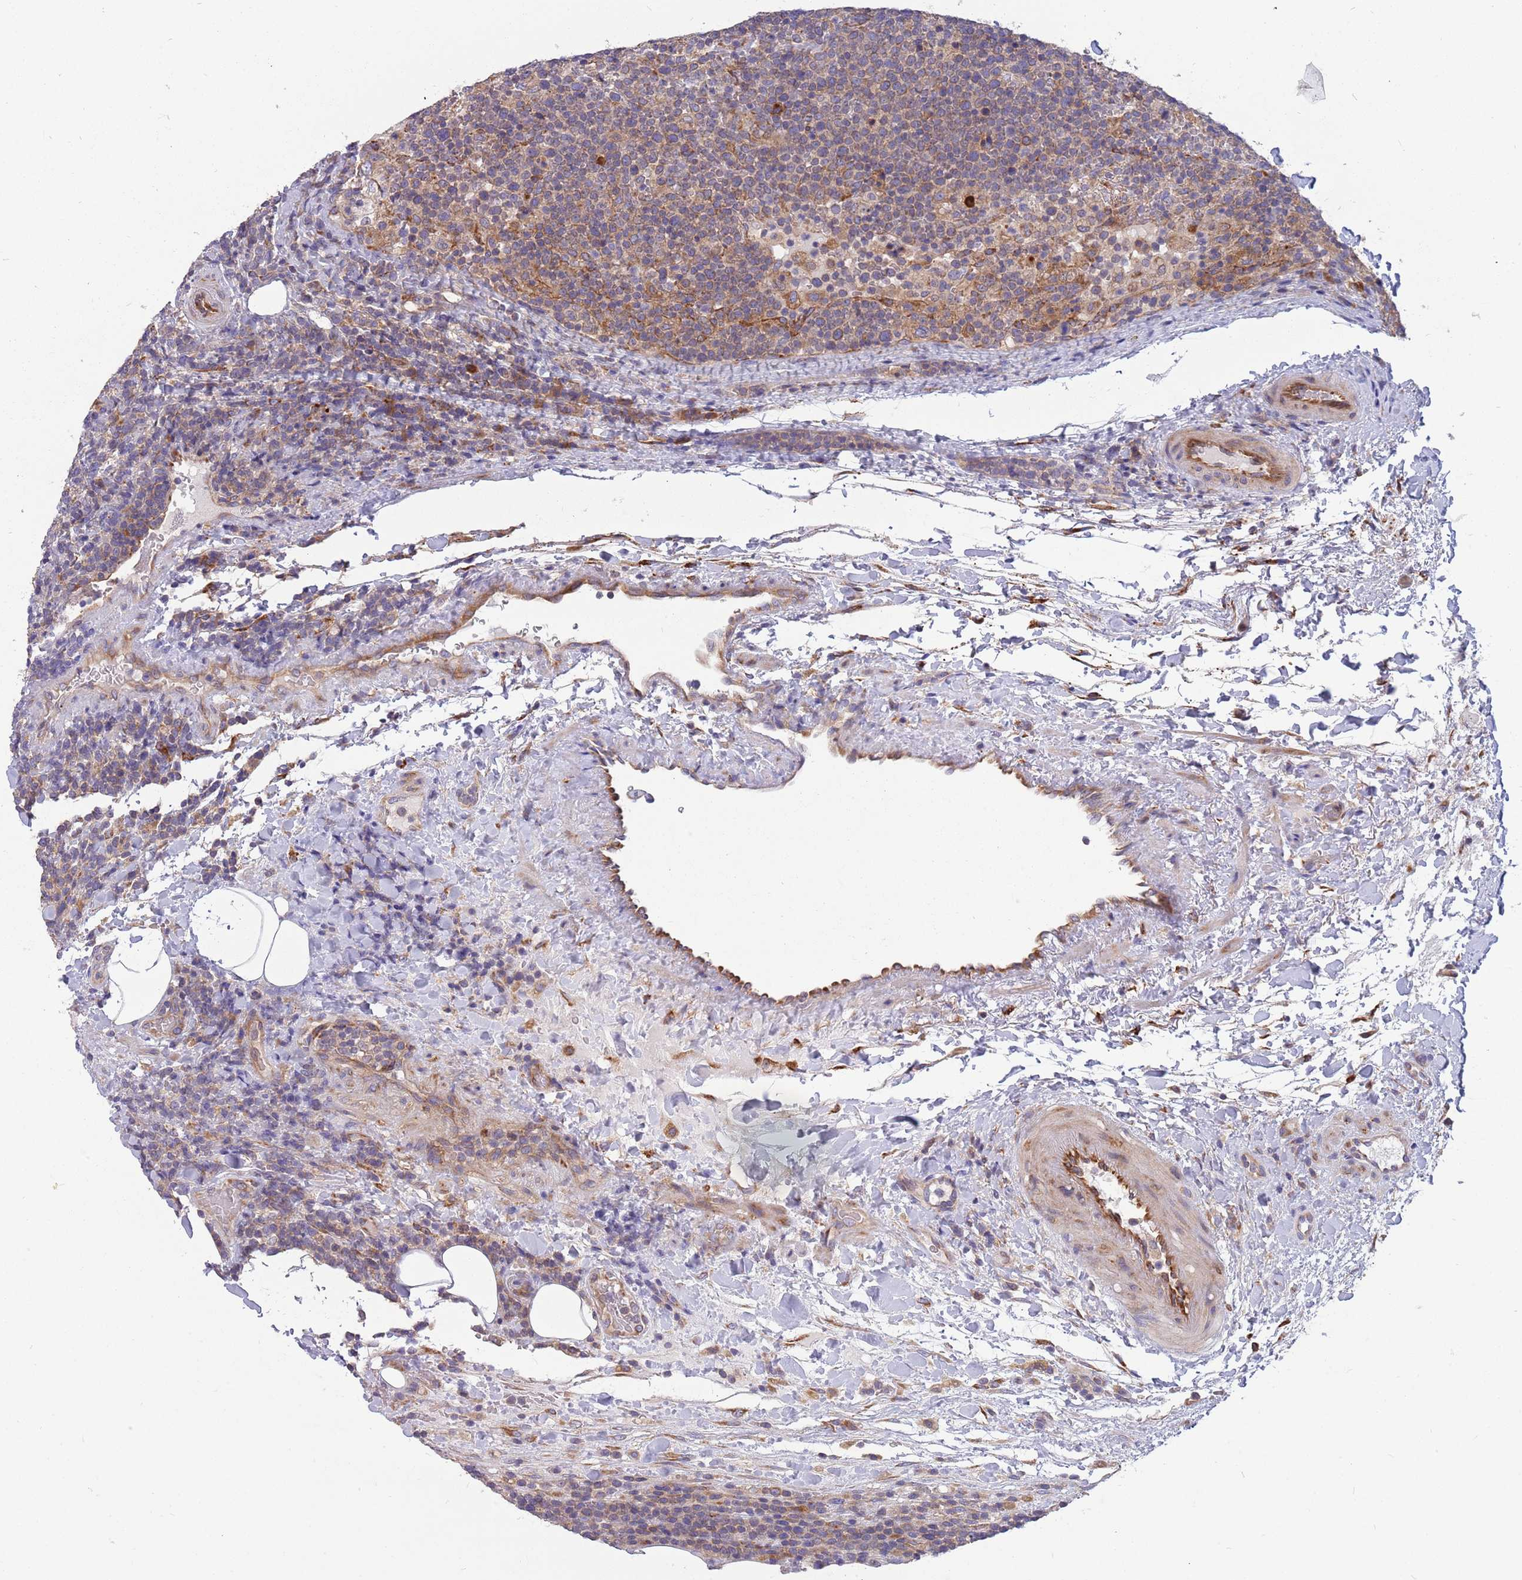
{"staining": {"intensity": "weak", "quantity": "<25%", "location": "cytoplasmic/membranous"}, "tissue": "lymphoma", "cell_type": "Tumor cells", "image_type": "cancer", "snomed": [{"axis": "morphology", "description": "Malignant lymphoma, non-Hodgkin's type, High grade"}, {"axis": "topography", "description": "Lymph node"}], "caption": "Immunohistochemistry histopathology image of high-grade malignant lymphoma, non-Hodgkin's type stained for a protein (brown), which reveals no positivity in tumor cells.", "gene": "ARMCX6", "patient": {"sex": "male", "age": 61}}